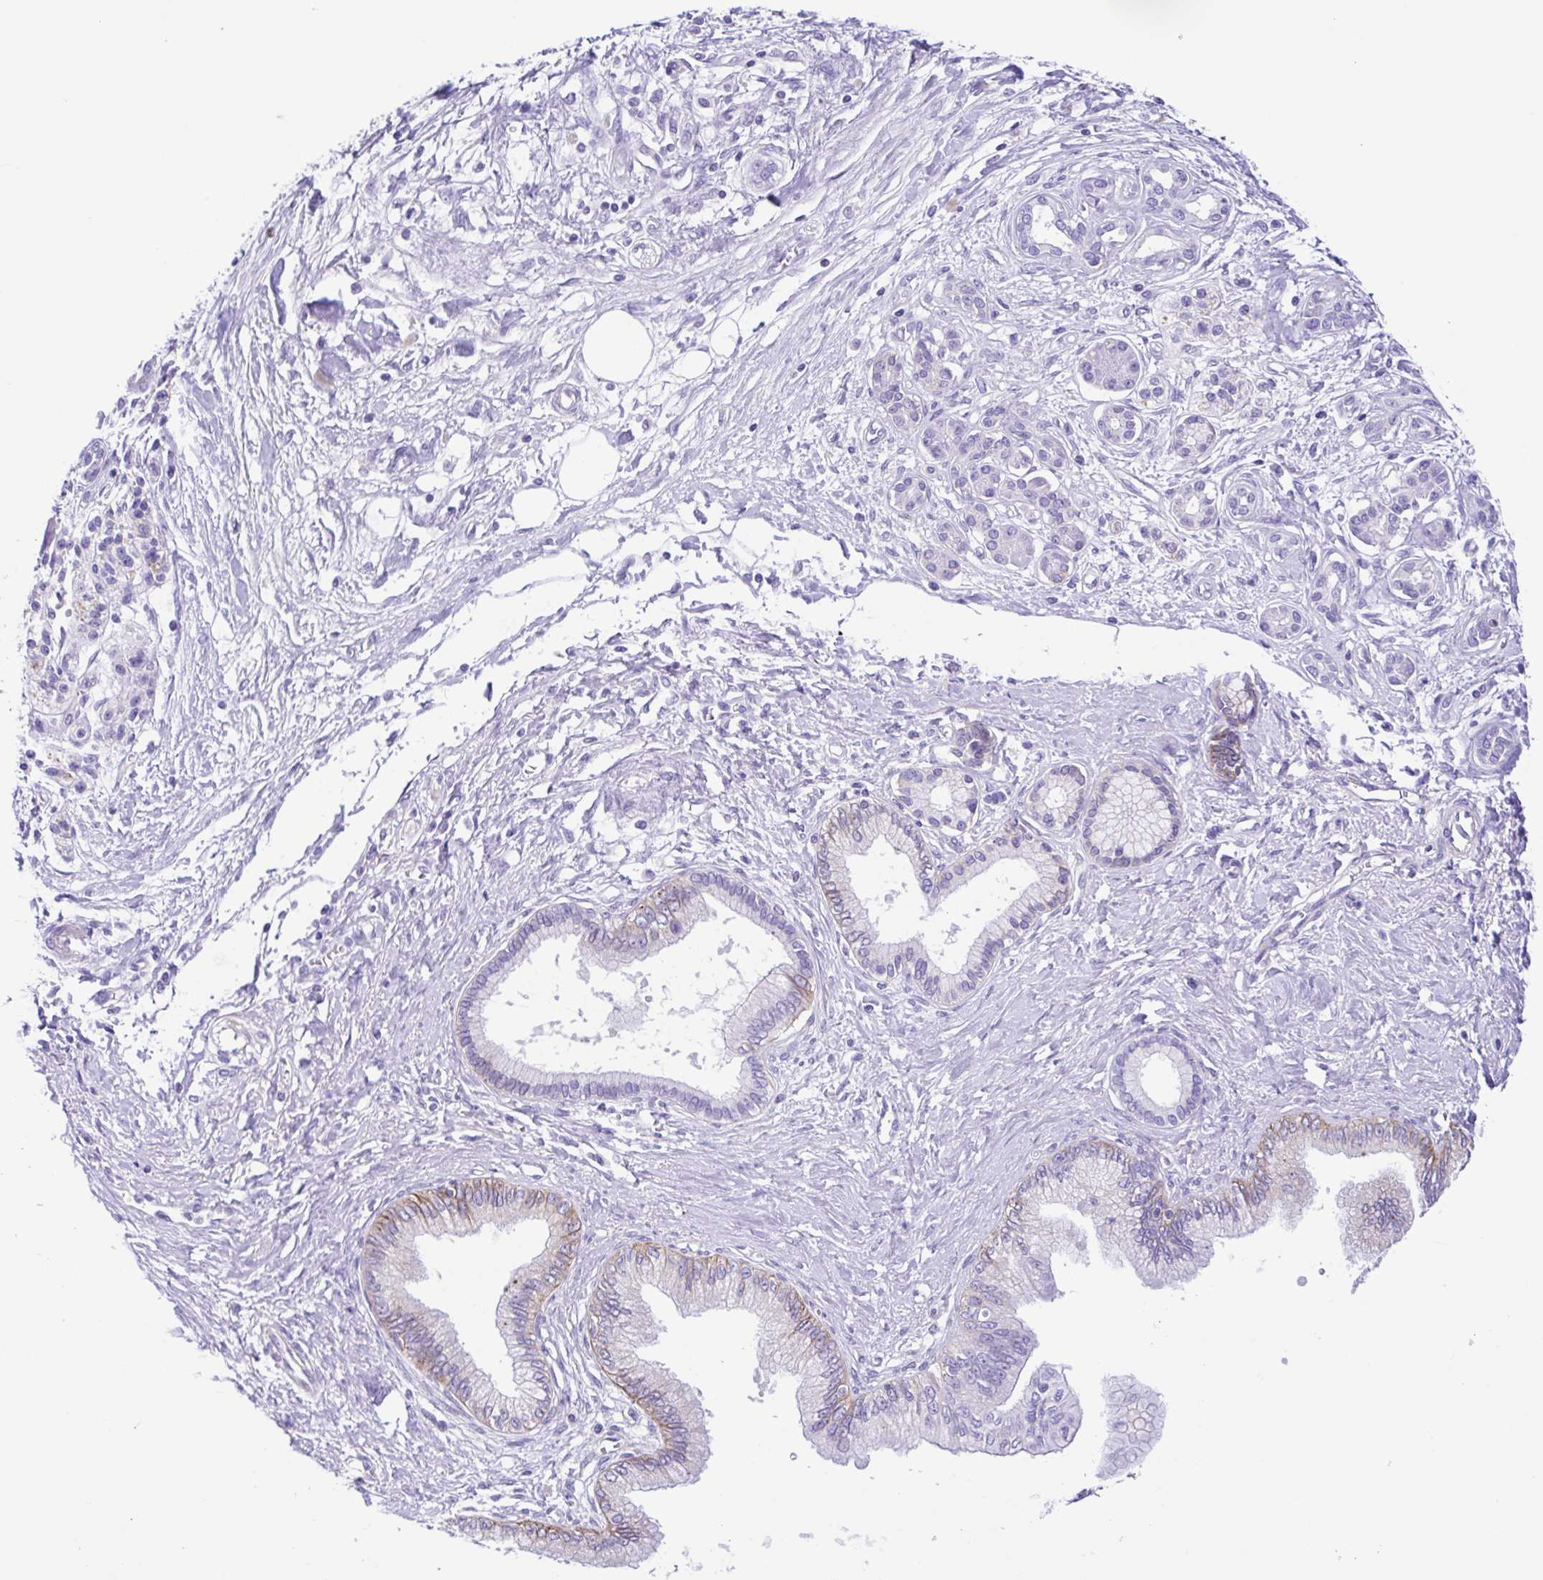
{"staining": {"intensity": "moderate", "quantity": "<25%", "location": "cytoplasmic/membranous"}, "tissue": "pancreatic cancer", "cell_type": "Tumor cells", "image_type": "cancer", "snomed": [{"axis": "morphology", "description": "Adenocarcinoma, NOS"}, {"axis": "topography", "description": "Pancreas"}], "caption": "Adenocarcinoma (pancreatic) was stained to show a protein in brown. There is low levels of moderate cytoplasmic/membranous positivity in approximately <25% of tumor cells. The staining was performed using DAB (3,3'-diaminobenzidine), with brown indicating positive protein expression. Nuclei are stained blue with hematoxylin.", "gene": "ISM2", "patient": {"sex": "female", "age": 77}}